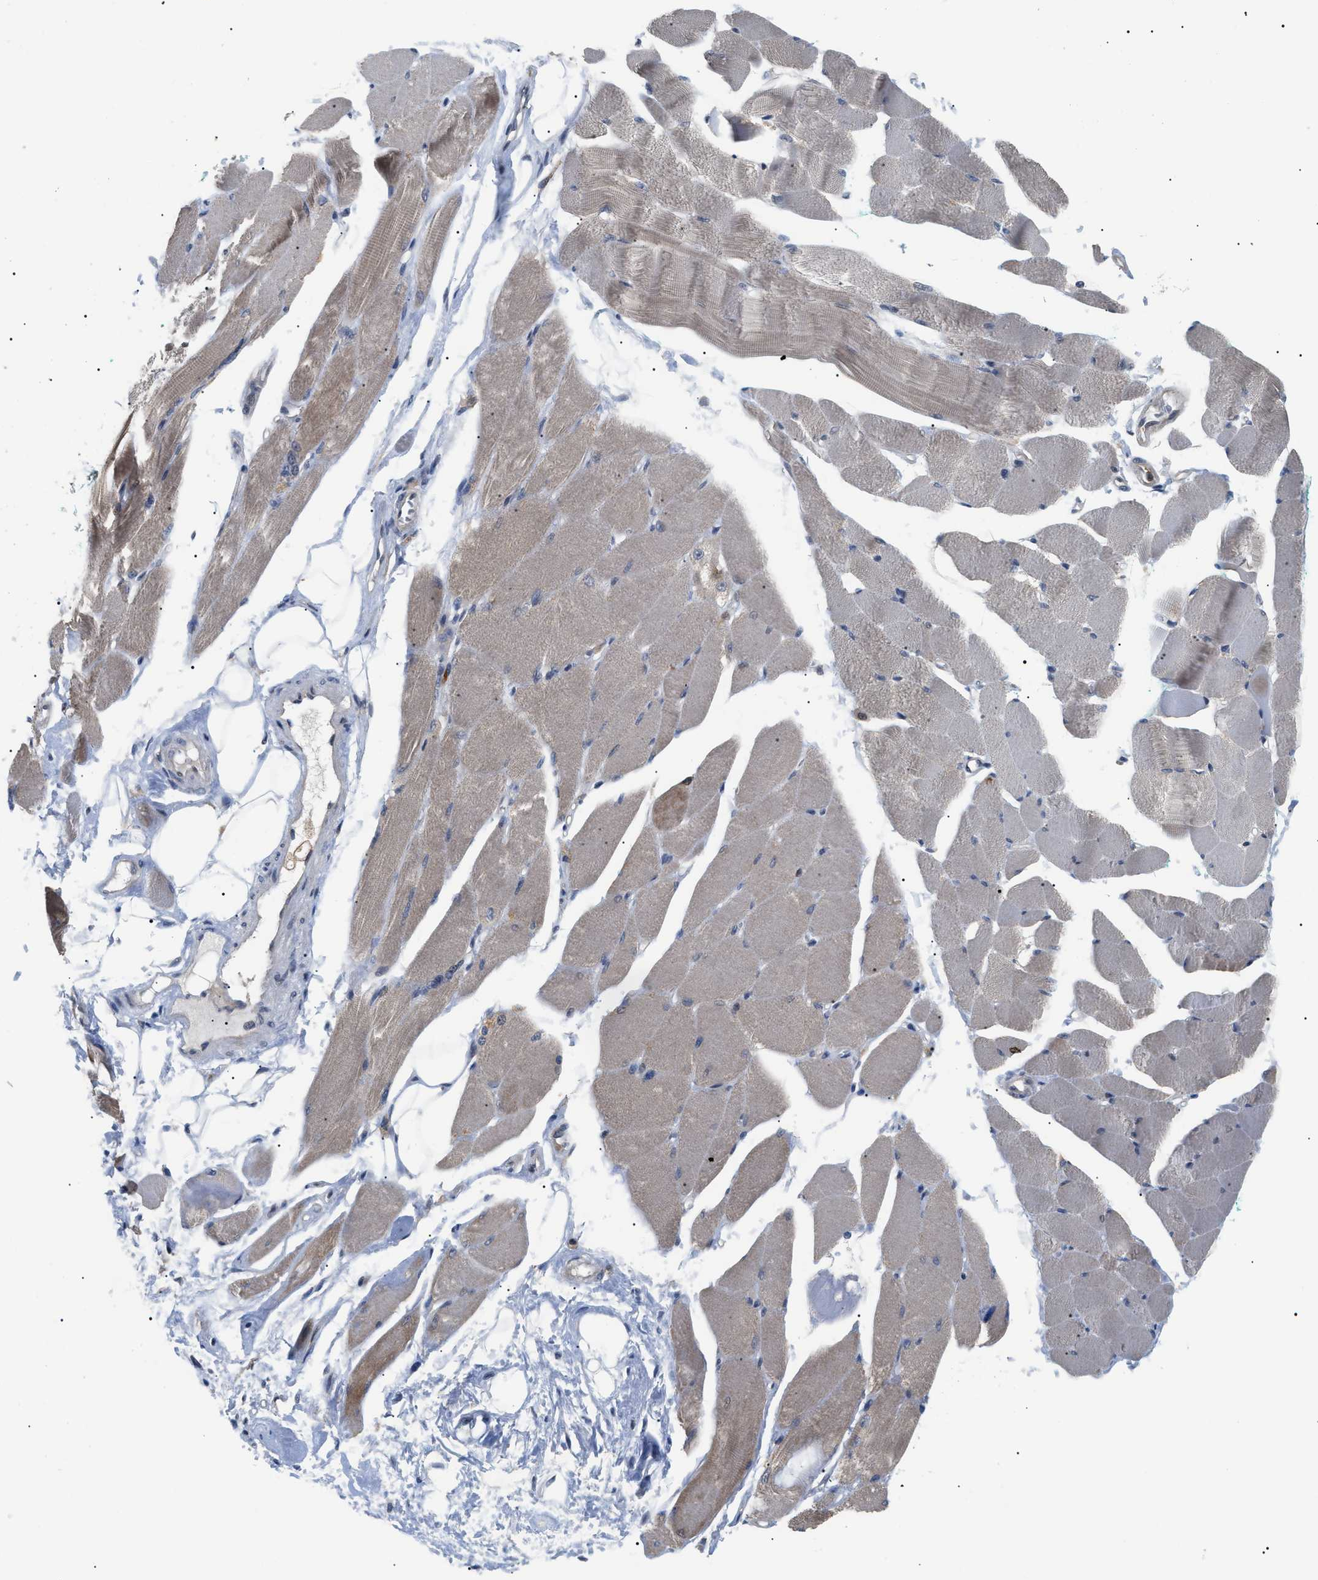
{"staining": {"intensity": "moderate", "quantity": ">75%", "location": "cytoplasmic/membranous"}, "tissue": "skeletal muscle", "cell_type": "Myocytes", "image_type": "normal", "snomed": [{"axis": "morphology", "description": "Normal tissue, NOS"}, {"axis": "topography", "description": "Skeletal muscle"}, {"axis": "topography", "description": "Peripheral nerve tissue"}], "caption": "DAB (3,3'-diaminobenzidine) immunohistochemical staining of benign skeletal muscle reveals moderate cytoplasmic/membranous protein positivity in about >75% of myocytes.", "gene": "CD300A", "patient": {"sex": "female", "age": 84}}